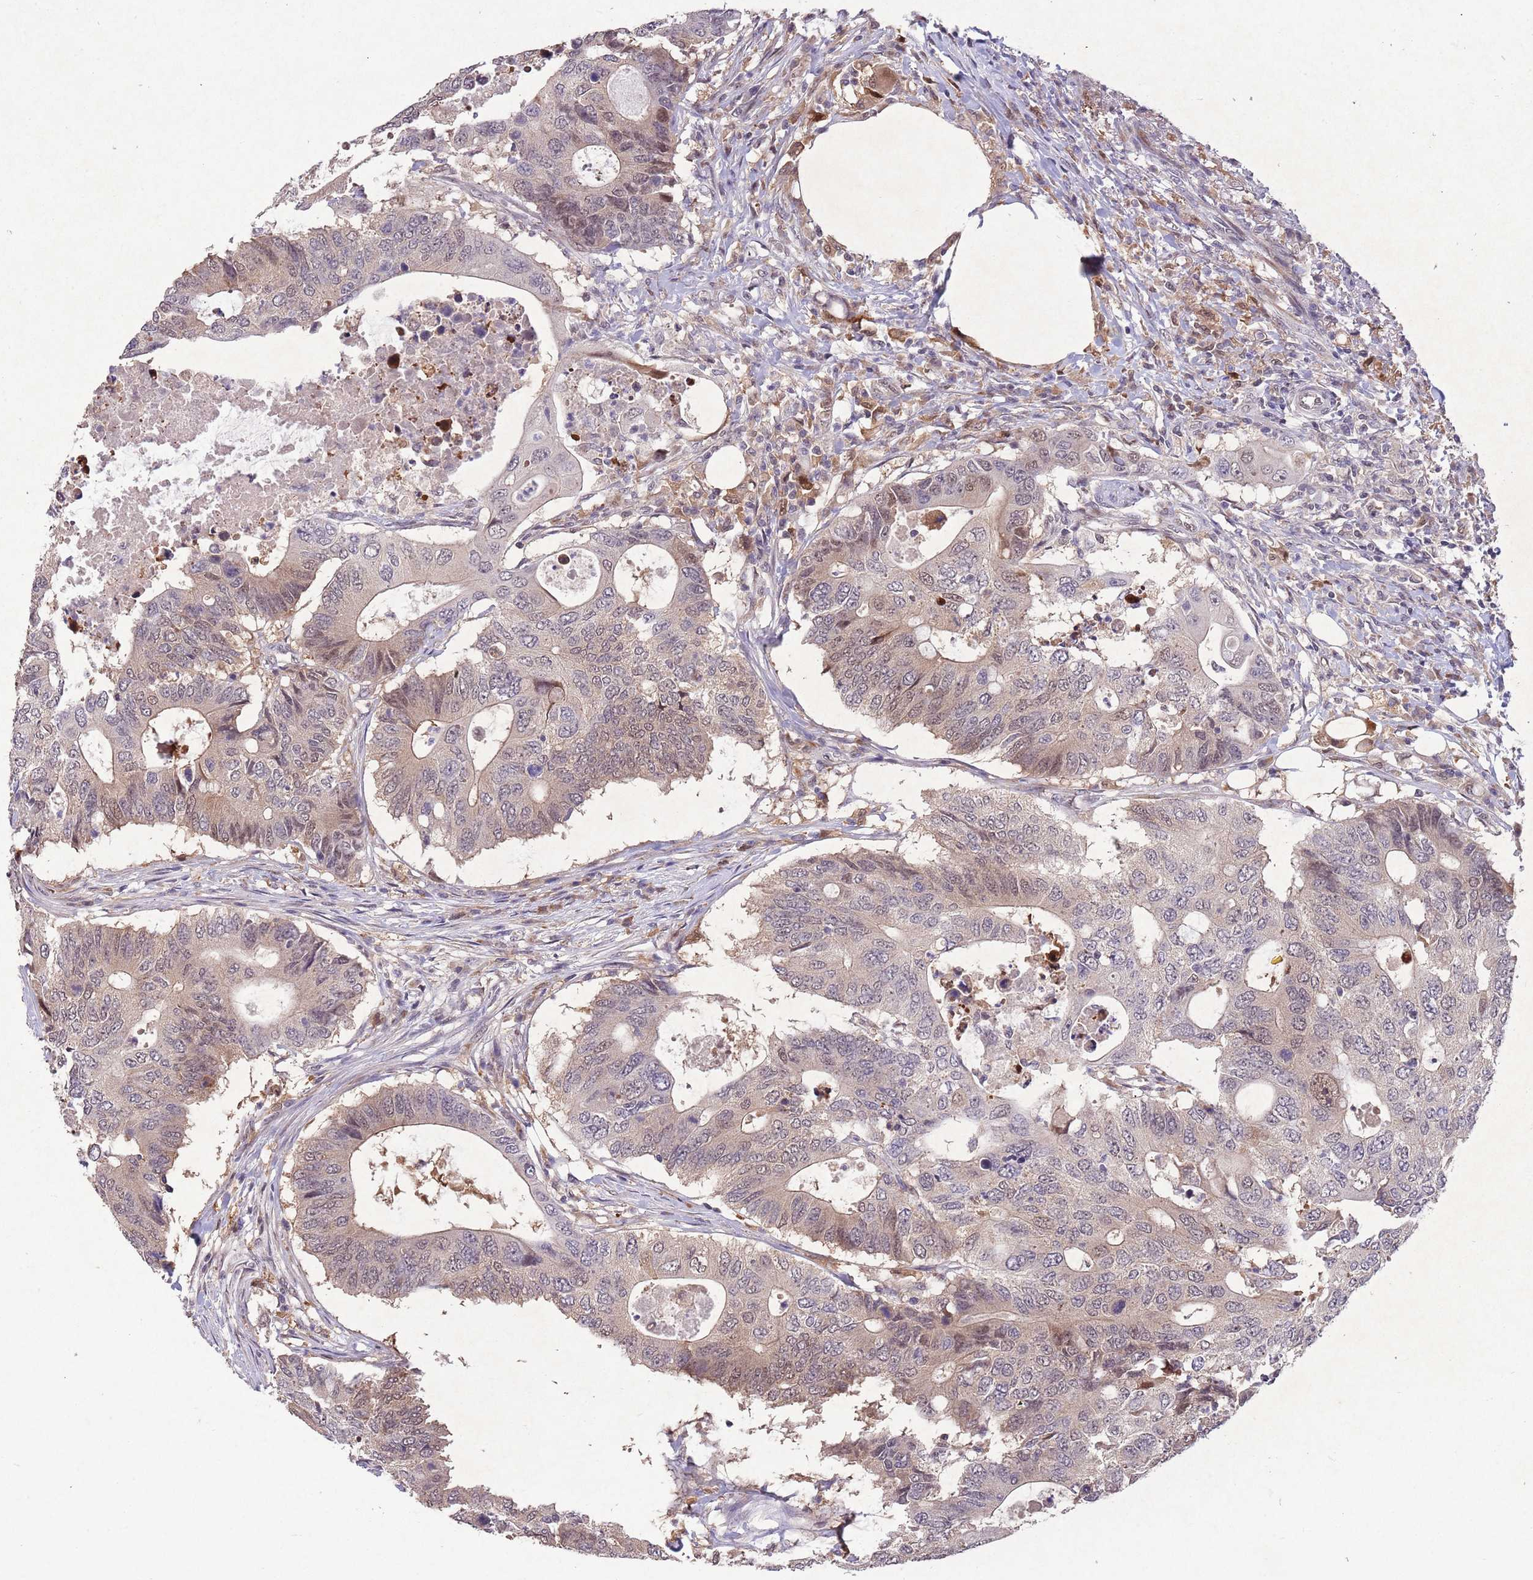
{"staining": {"intensity": "weak", "quantity": "<25%", "location": "cytoplasmic/membranous,nuclear"}, "tissue": "colorectal cancer", "cell_type": "Tumor cells", "image_type": "cancer", "snomed": [{"axis": "morphology", "description": "Adenocarcinoma, NOS"}, {"axis": "topography", "description": "Colon"}], "caption": "Adenocarcinoma (colorectal) was stained to show a protein in brown. There is no significant staining in tumor cells.", "gene": "ZNF639", "patient": {"sex": "male", "age": 71}}